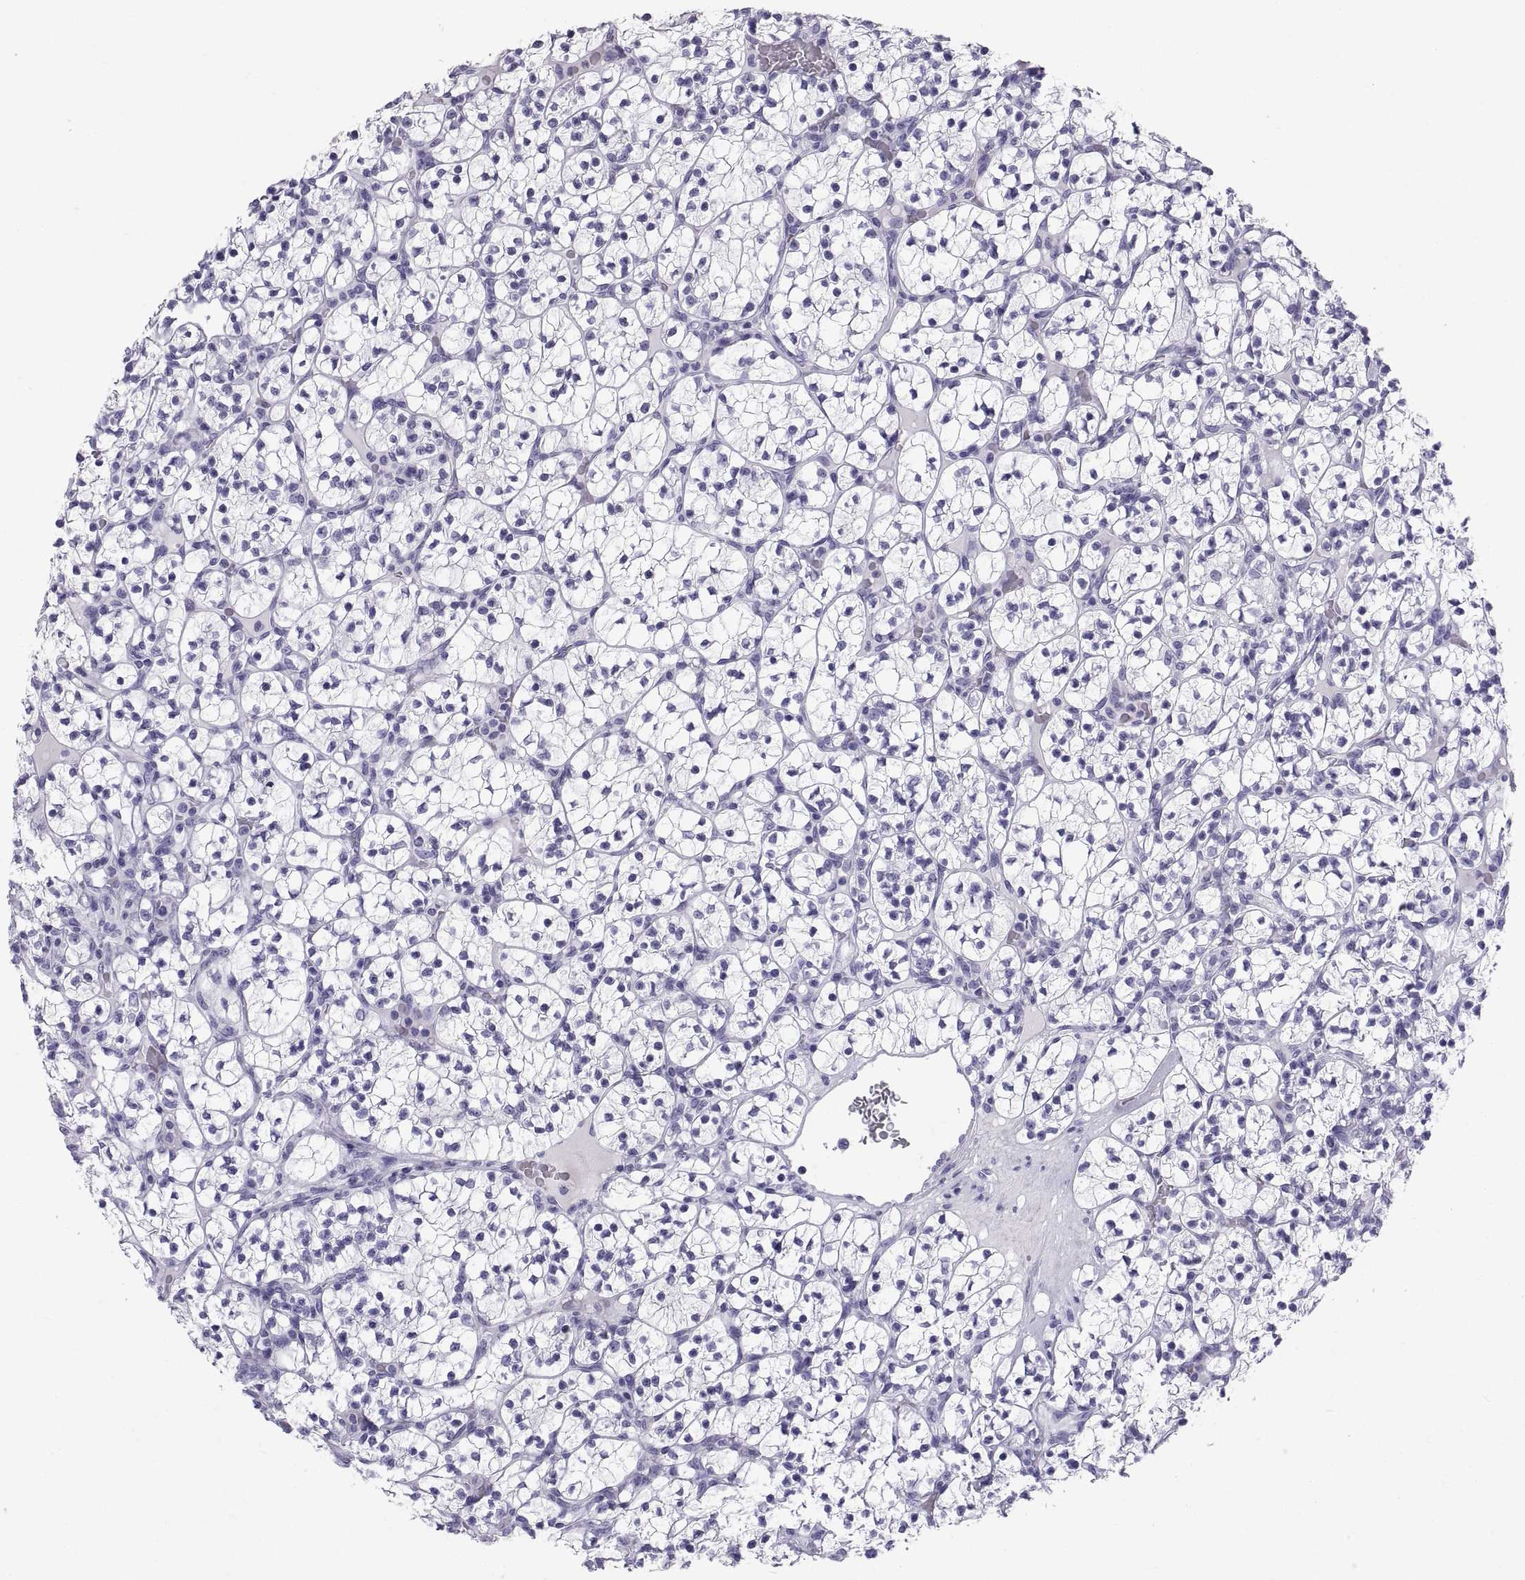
{"staining": {"intensity": "negative", "quantity": "none", "location": "none"}, "tissue": "renal cancer", "cell_type": "Tumor cells", "image_type": "cancer", "snomed": [{"axis": "morphology", "description": "Adenocarcinoma, NOS"}, {"axis": "topography", "description": "Kidney"}], "caption": "High power microscopy image of an immunohistochemistry (IHC) histopathology image of adenocarcinoma (renal), revealing no significant staining in tumor cells.", "gene": "CT47A10", "patient": {"sex": "female", "age": 89}}